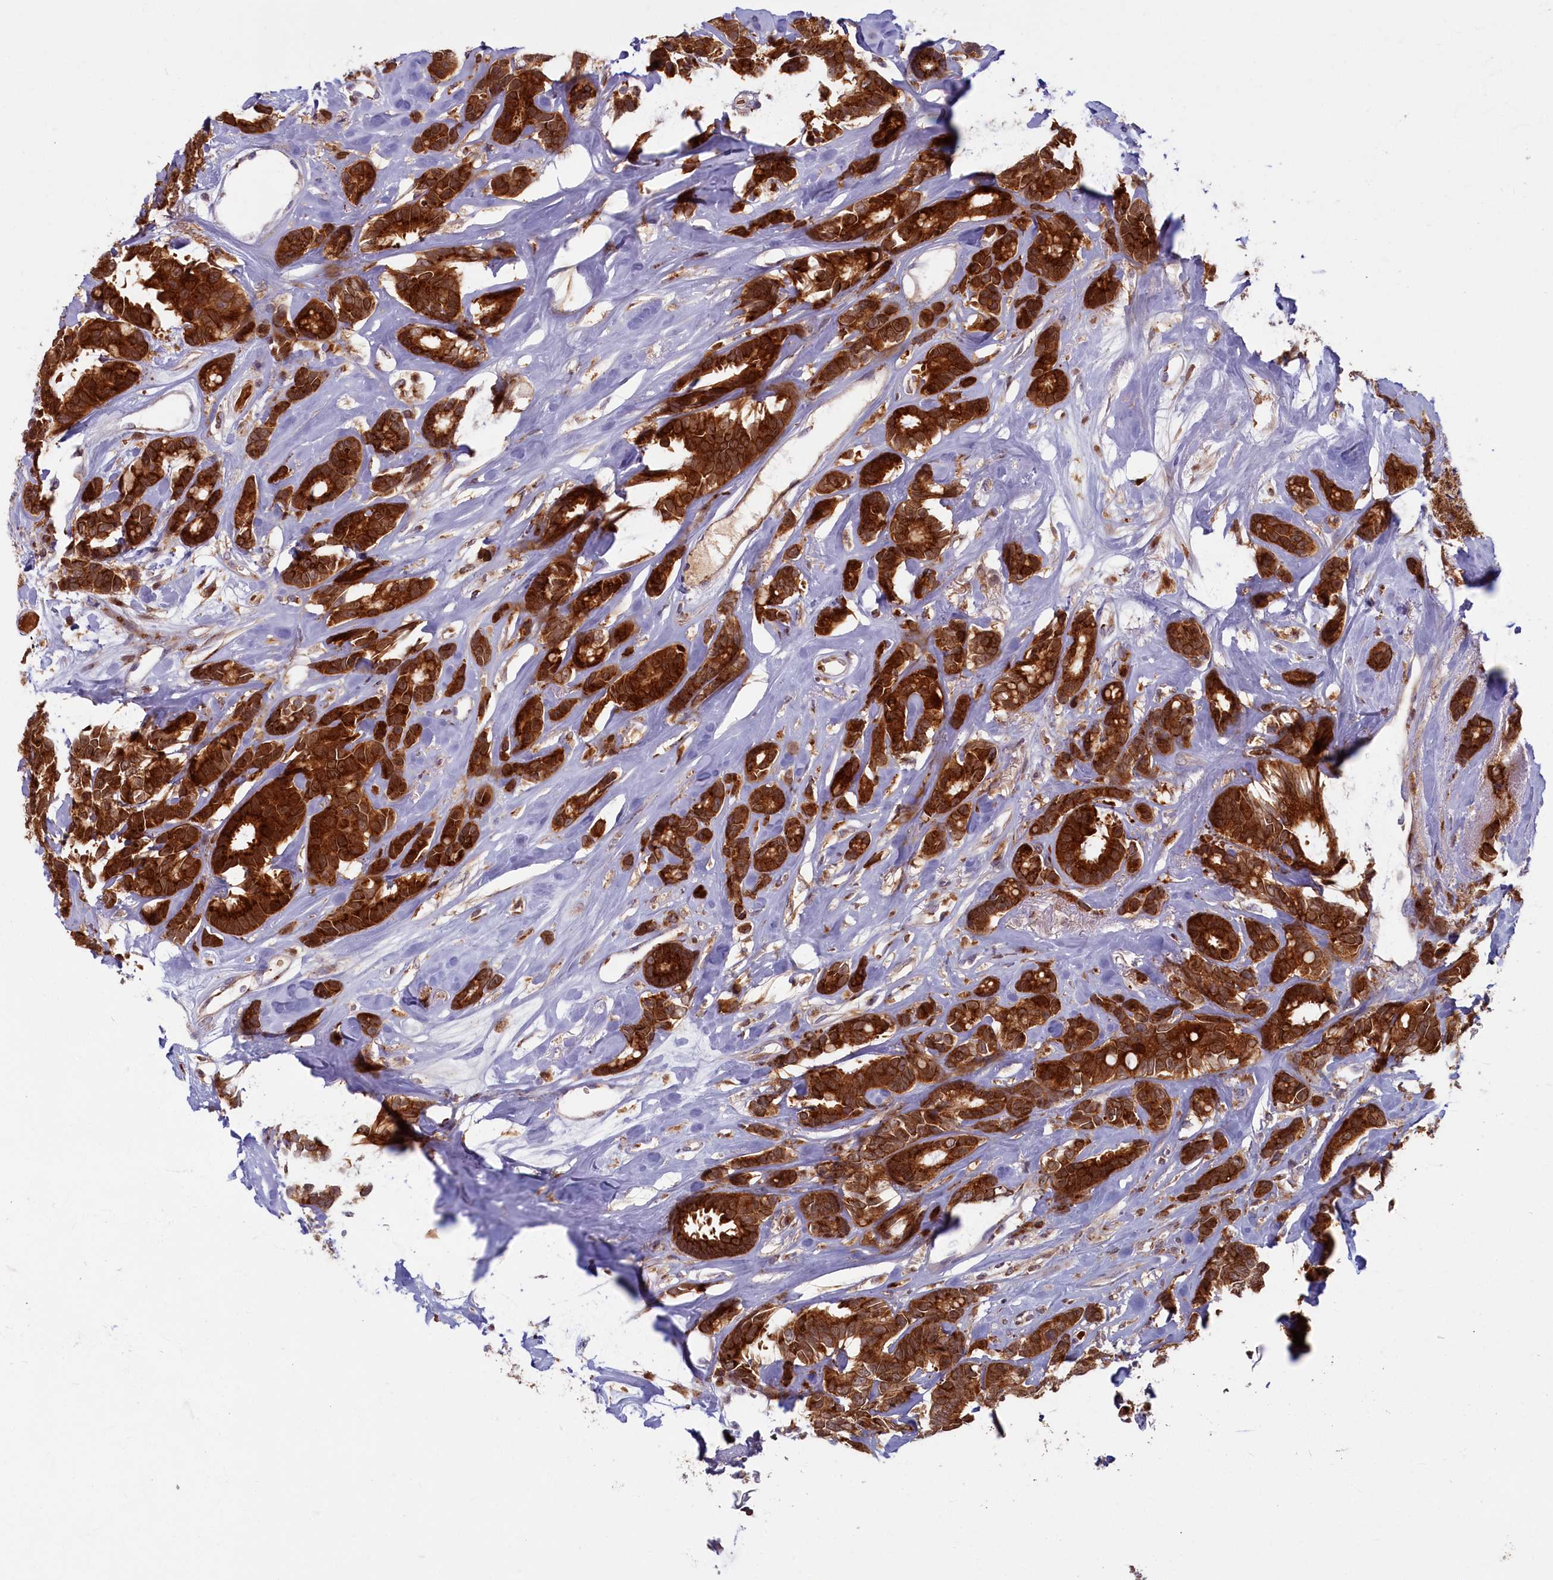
{"staining": {"intensity": "strong", "quantity": ">75%", "location": "cytoplasmic/membranous"}, "tissue": "breast cancer", "cell_type": "Tumor cells", "image_type": "cancer", "snomed": [{"axis": "morphology", "description": "Duct carcinoma"}, {"axis": "topography", "description": "Breast"}], "caption": "Protein expression analysis of breast cancer shows strong cytoplasmic/membranous positivity in about >75% of tumor cells.", "gene": "BLVRB", "patient": {"sex": "female", "age": 87}}